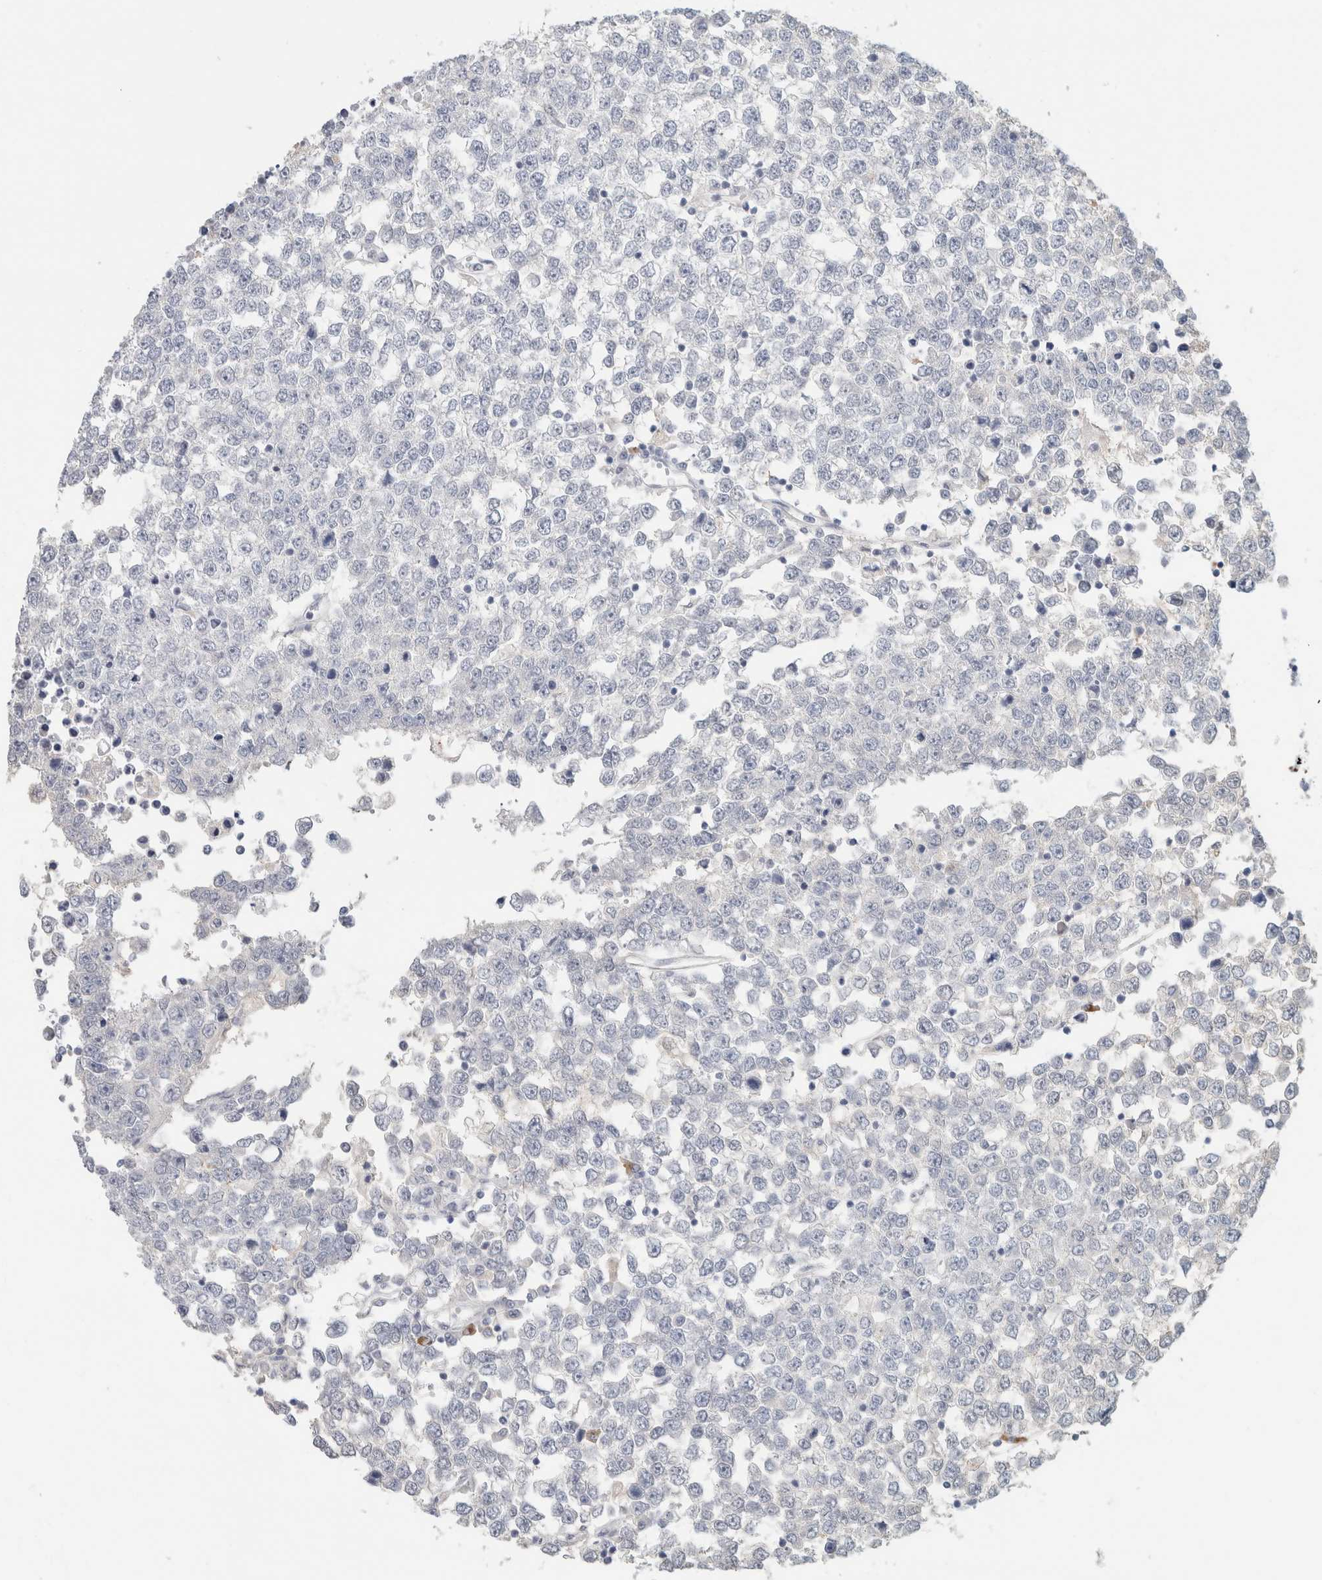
{"staining": {"intensity": "negative", "quantity": "none", "location": "none"}, "tissue": "testis cancer", "cell_type": "Tumor cells", "image_type": "cancer", "snomed": [{"axis": "morphology", "description": "Seminoma, NOS"}, {"axis": "topography", "description": "Testis"}], "caption": "Immunohistochemical staining of seminoma (testis) displays no significant expression in tumor cells.", "gene": "IL6", "patient": {"sex": "male", "age": 65}}